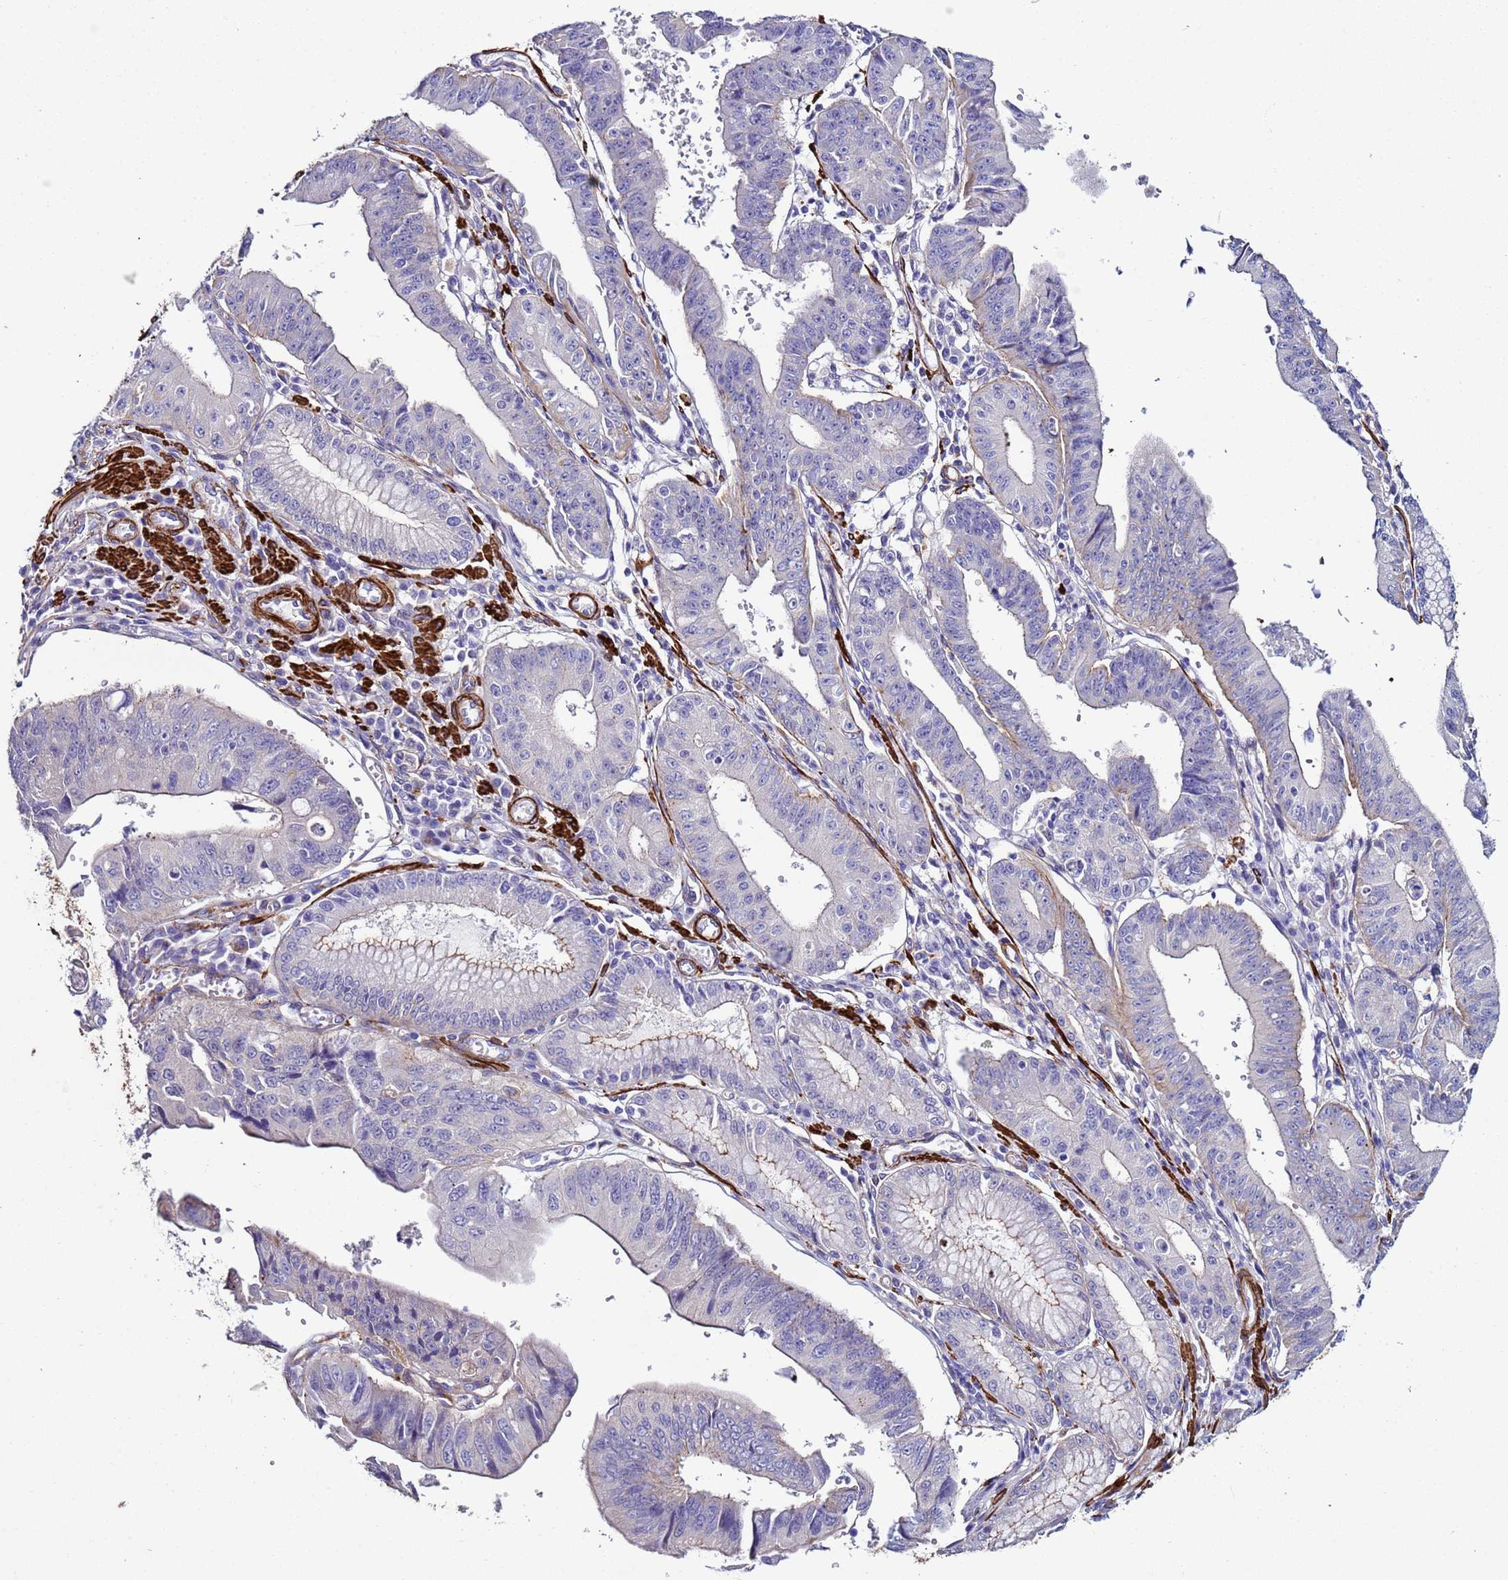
{"staining": {"intensity": "negative", "quantity": "none", "location": "none"}, "tissue": "stomach cancer", "cell_type": "Tumor cells", "image_type": "cancer", "snomed": [{"axis": "morphology", "description": "Adenocarcinoma, NOS"}, {"axis": "topography", "description": "Stomach"}], "caption": "A high-resolution image shows immunohistochemistry (IHC) staining of stomach cancer, which reveals no significant expression in tumor cells.", "gene": "RABL2B", "patient": {"sex": "male", "age": 59}}